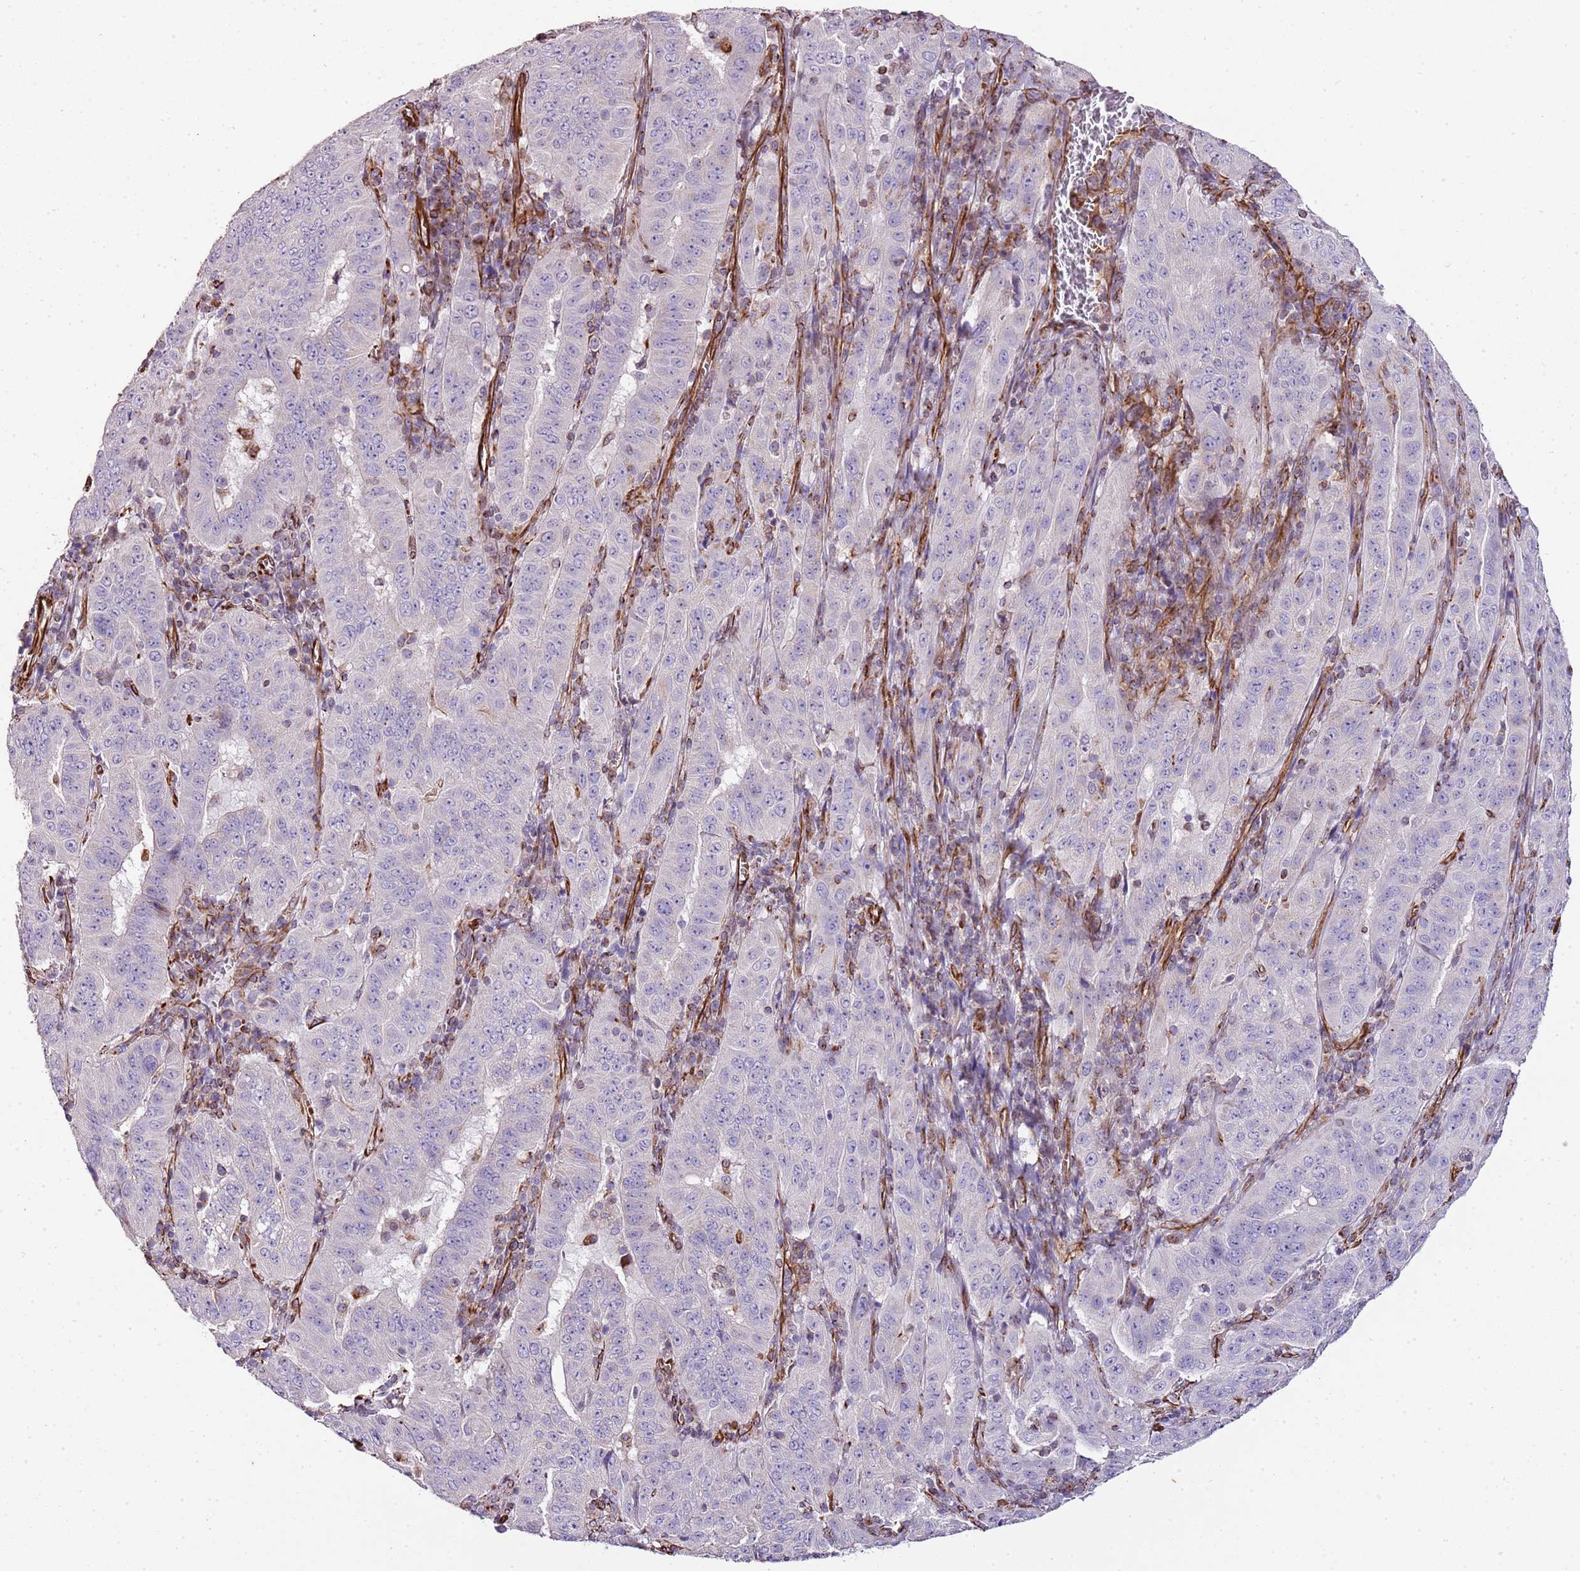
{"staining": {"intensity": "negative", "quantity": "none", "location": "none"}, "tissue": "pancreatic cancer", "cell_type": "Tumor cells", "image_type": "cancer", "snomed": [{"axis": "morphology", "description": "Adenocarcinoma, NOS"}, {"axis": "topography", "description": "Pancreas"}], "caption": "High magnification brightfield microscopy of pancreatic adenocarcinoma stained with DAB (brown) and counterstained with hematoxylin (blue): tumor cells show no significant positivity. Nuclei are stained in blue.", "gene": "ZNF786", "patient": {"sex": "male", "age": 63}}